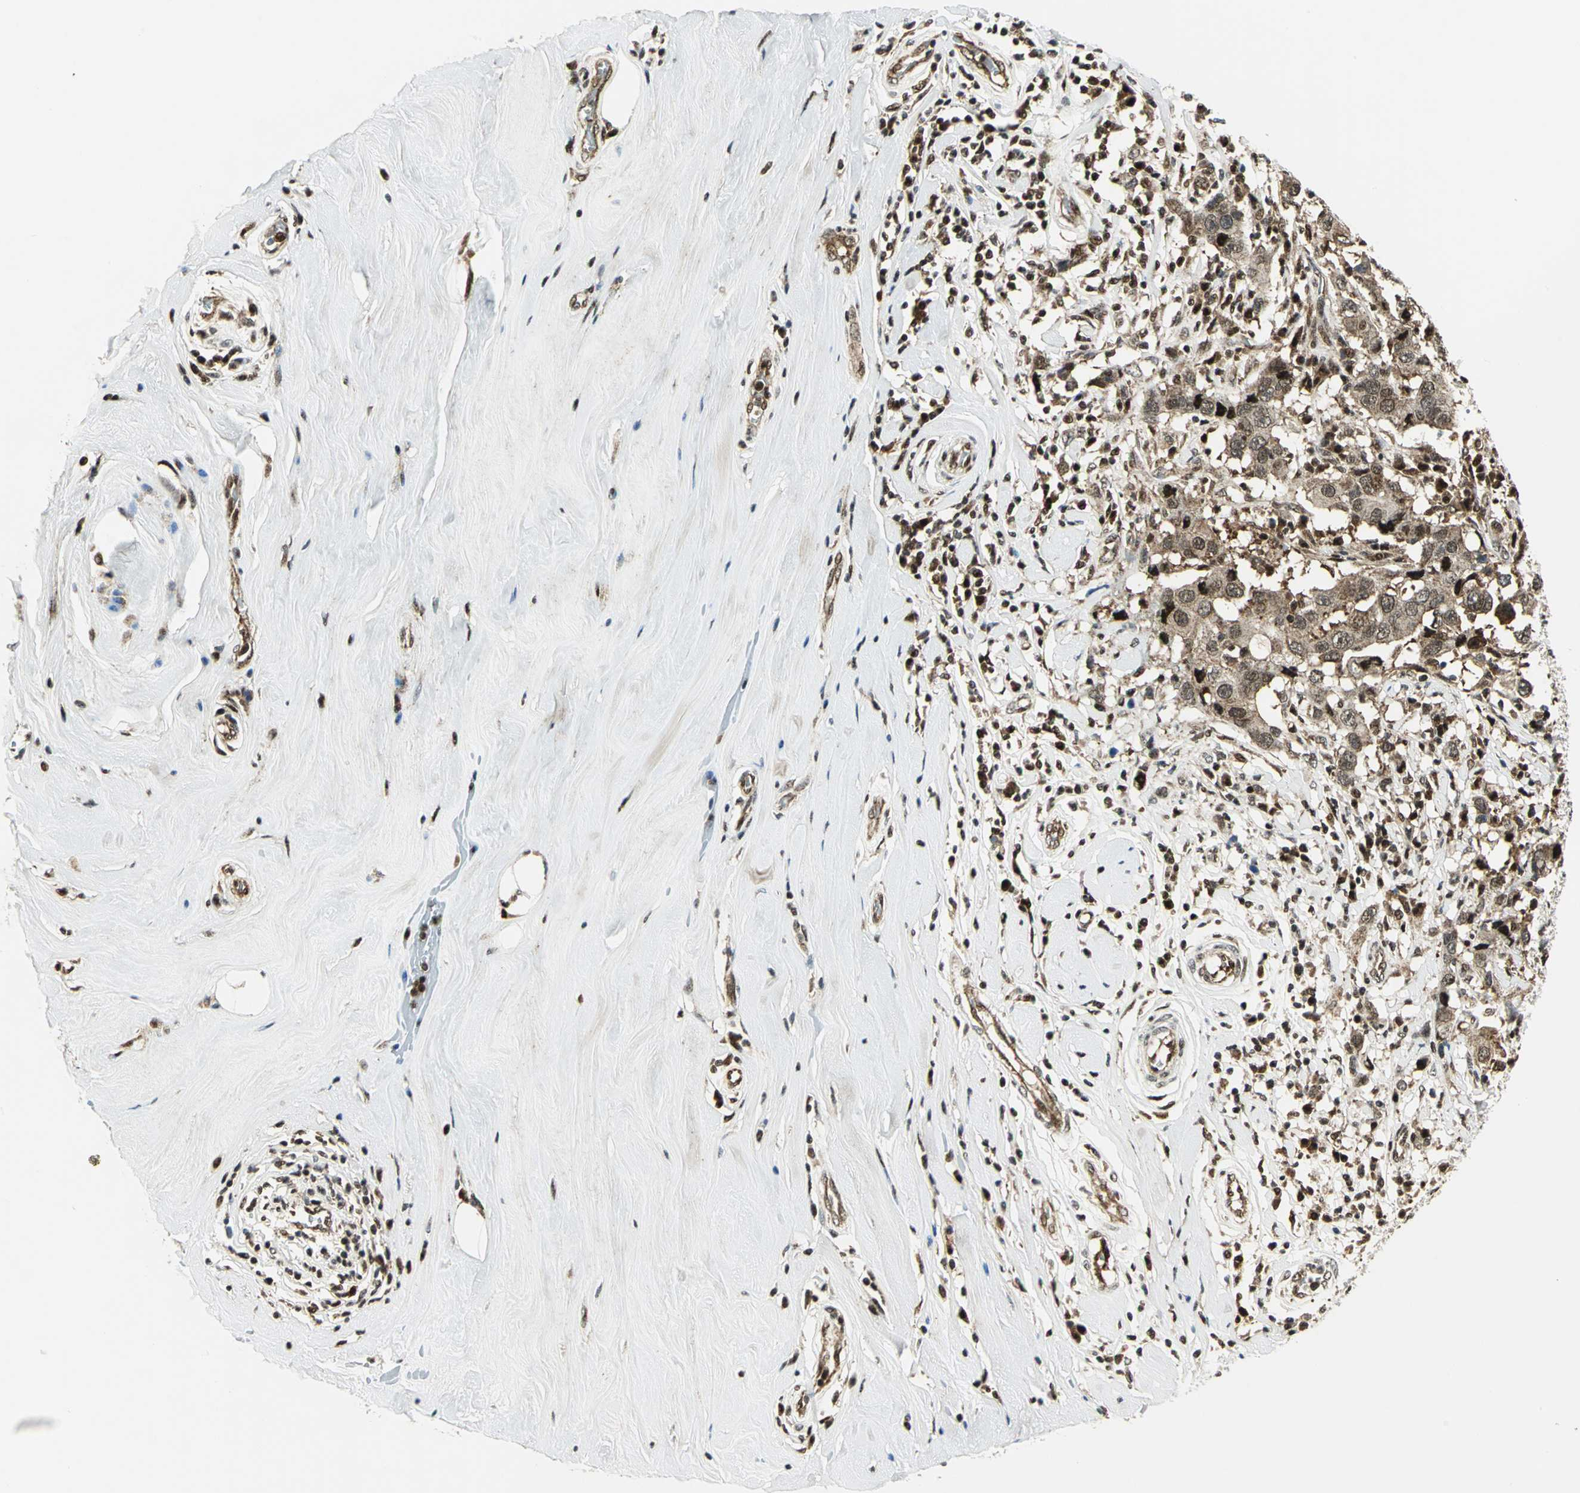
{"staining": {"intensity": "moderate", "quantity": ">75%", "location": "cytoplasmic/membranous,nuclear"}, "tissue": "breast cancer", "cell_type": "Tumor cells", "image_type": "cancer", "snomed": [{"axis": "morphology", "description": "Duct carcinoma"}, {"axis": "topography", "description": "Breast"}], "caption": "Tumor cells reveal medium levels of moderate cytoplasmic/membranous and nuclear staining in approximately >75% of cells in invasive ductal carcinoma (breast). (DAB (3,3'-diaminobenzidine) IHC, brown staining for protein, blue staining for nuclei).", "gene": "COPS5", "patient": {"sex": "female", "age": 27}}